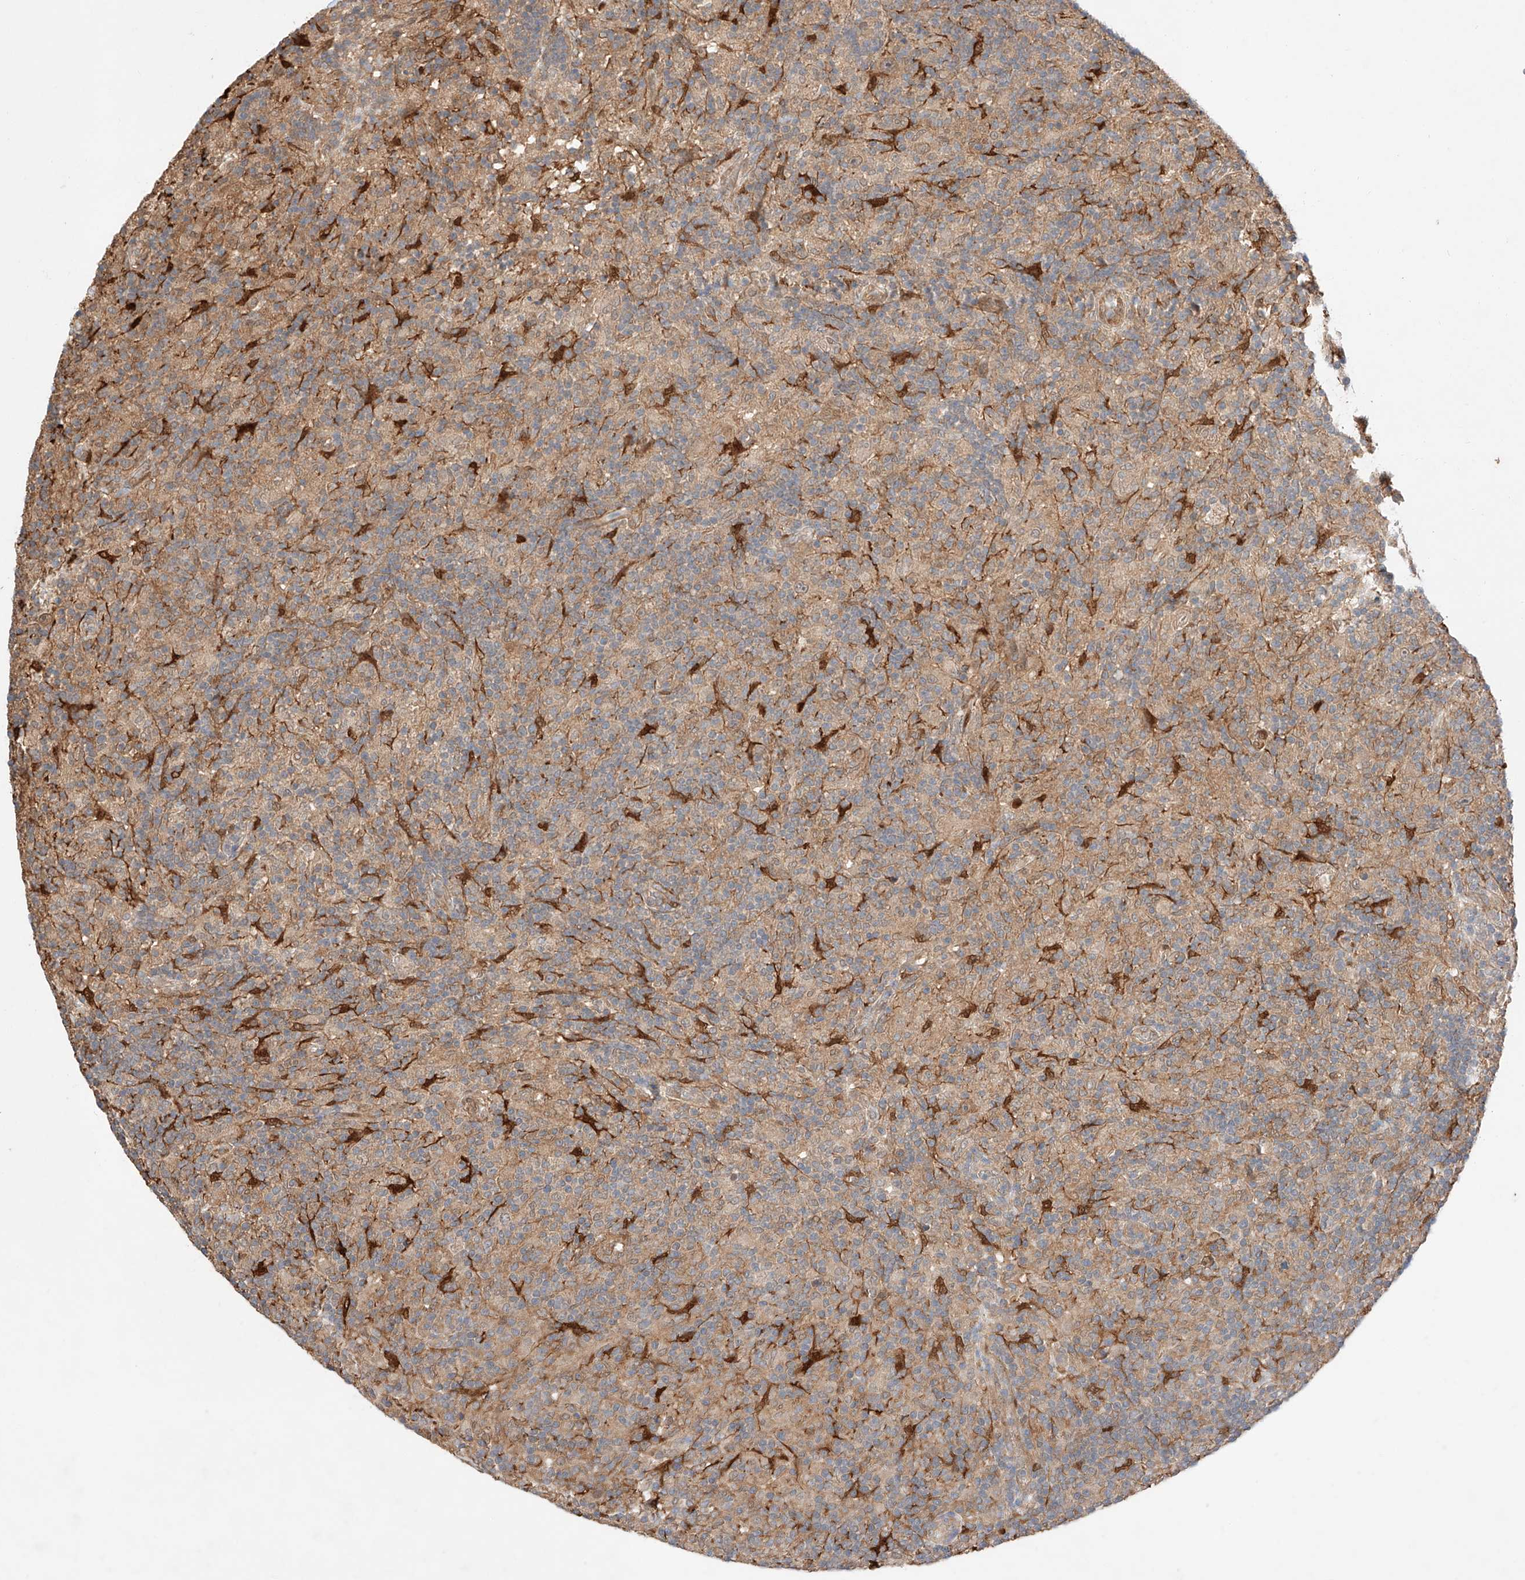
{"staining": {"intensity": "negative", "quantity": "none", "location": "none"}, "tissue": "lymphoma", "cell_type": "Tumor cells", "image_type": "cancer", "snomed": [{"axis": "morphology", "description": "Hodgkin's disease, NOS"}, {"axis": "topography", "description": "Lymph node"}], "caption": "The photomicrograph shows no significant staining in tumor cells of Hodgkin's disease.", "gene": "ZNF124", "patient": {"sex": "male", "age": 70}}